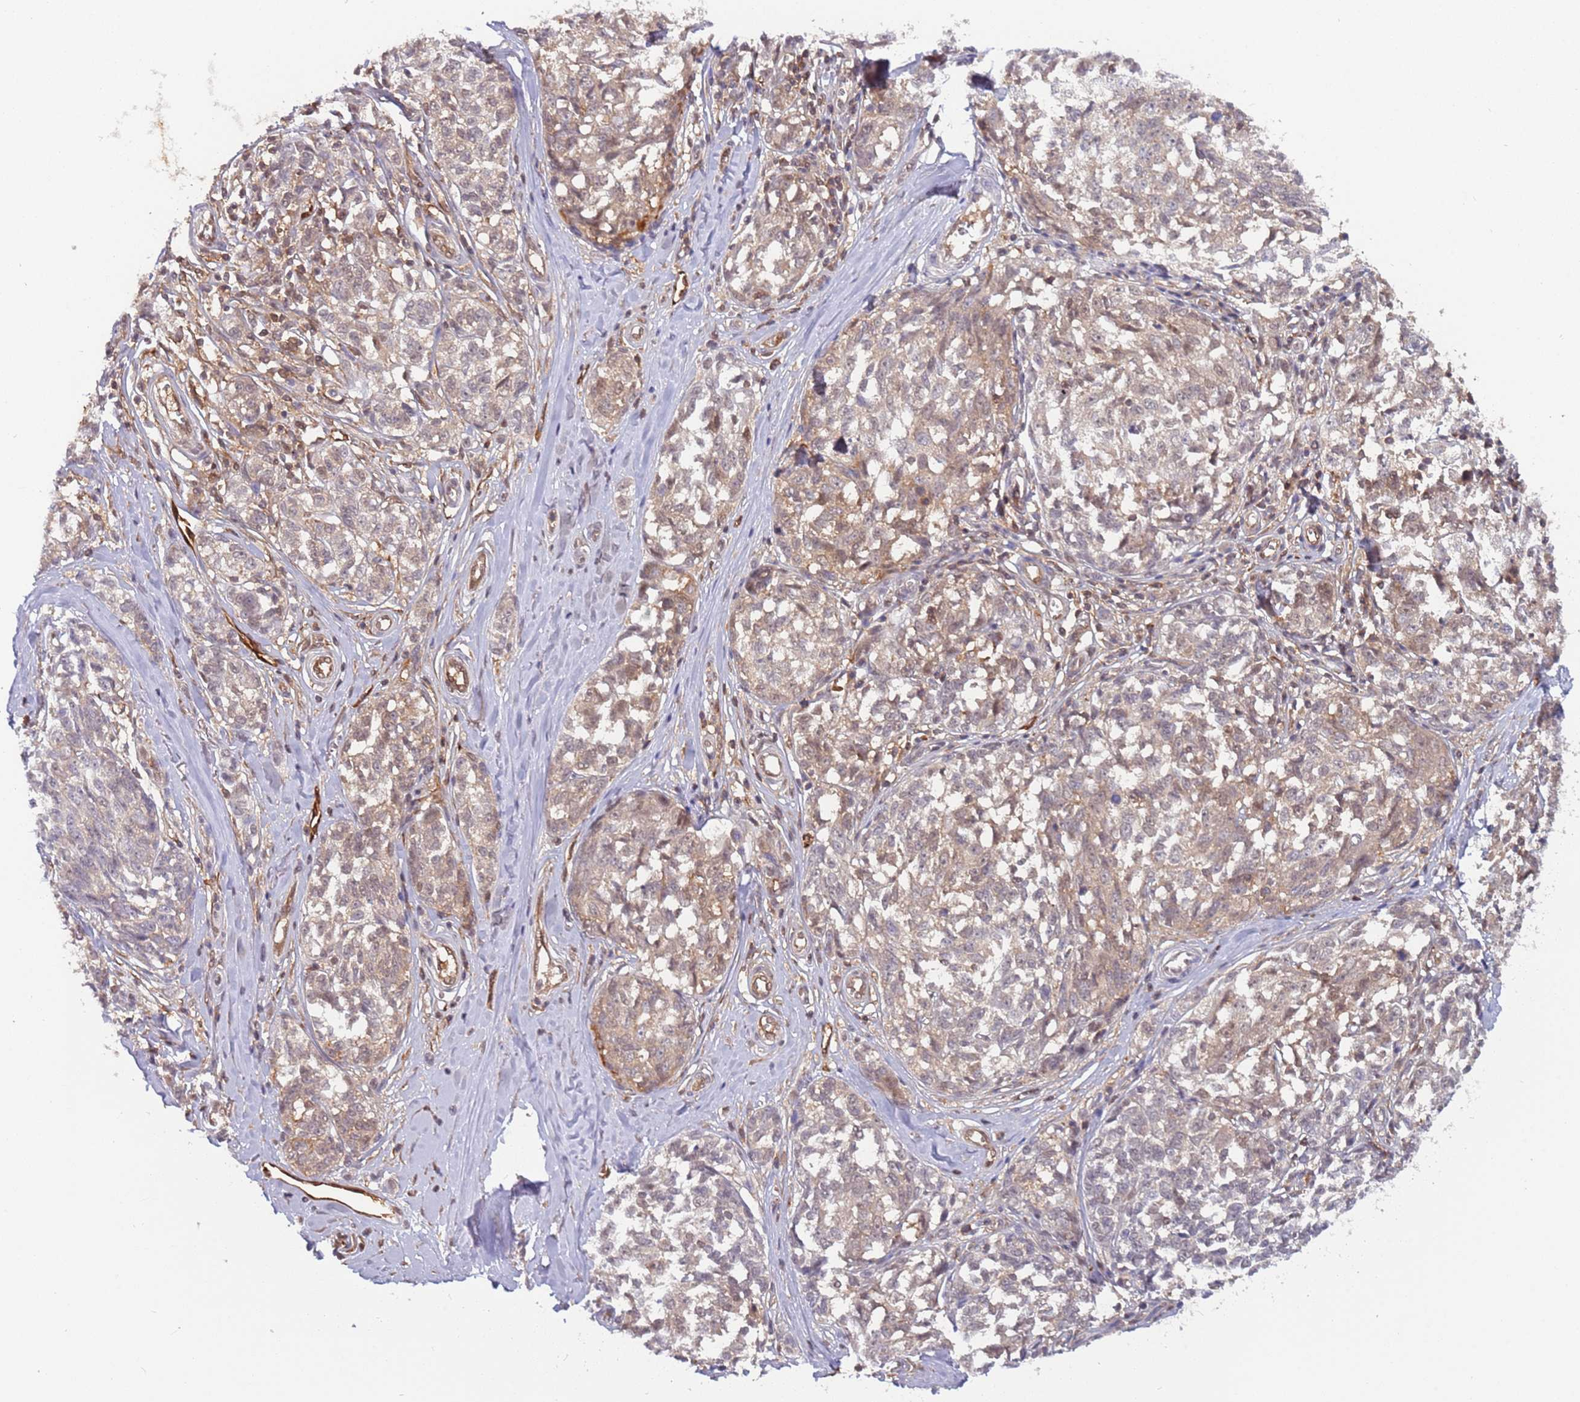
{"staining": {"intensity": "weak", "quantity": "<25%", "location": "cytoplasmic/membranous"}, "tissue": "melanoma", "cell_type": "Tumor cells", "image_type": "cancer", "snomed": [{"axis": "morphology", "description": "Normal tissue, NOS"}, {"axis": "morphology", "description": "Malignant melanoma, NOS"}, {"axis": "topography", "description": "Skin"}], "caption": "Immunohistochemistry (IHC) of malignant melanoma reveals no expression in tumor cells.", "gene": "GSDMD", "patient": {"sex": "female", "age": 64}}